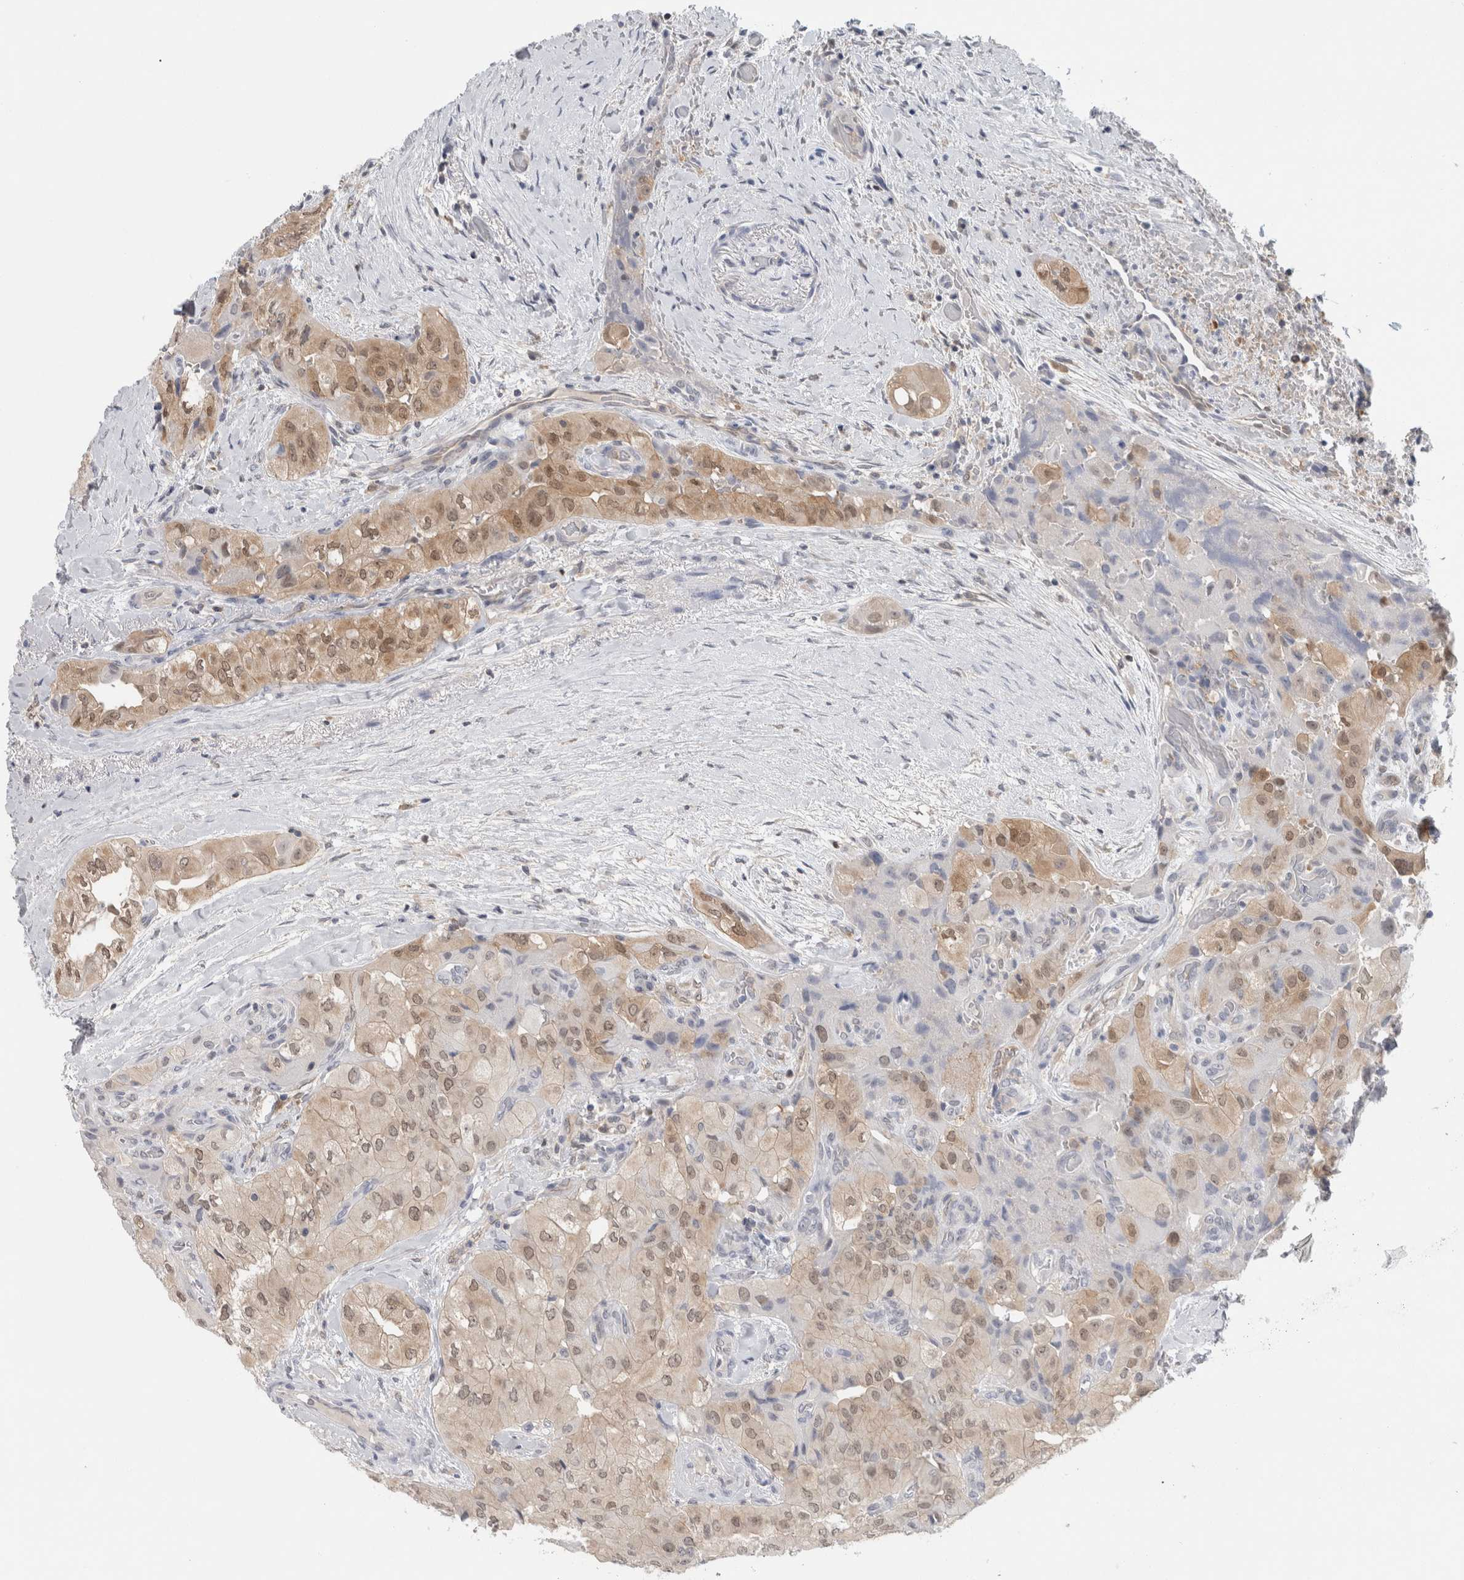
{"staining": {"intensity": "moderate", "quantity": ">75%", "location": "cytoplasmic/membranous,nuclear"}, "tissue": "thyroid cancer", "cell_type": "Tumor cells", "image_type": "cancer", "snomed": [{"axis": "morphology", "description": "Papillary adenocarcinoma, NOS"}, {"axis": "topography", "description": "Thyroid gland"}], "caption": "Papillary adenocarcinoma (thyroid) was stained to show a protein in brown. There is medium levels of moderate cytoplasmic/membranous and nuclear positivity in about >75% of tumor cells.", "gene": "CASP6", "patient": {"sex": "female", "age": 59}}